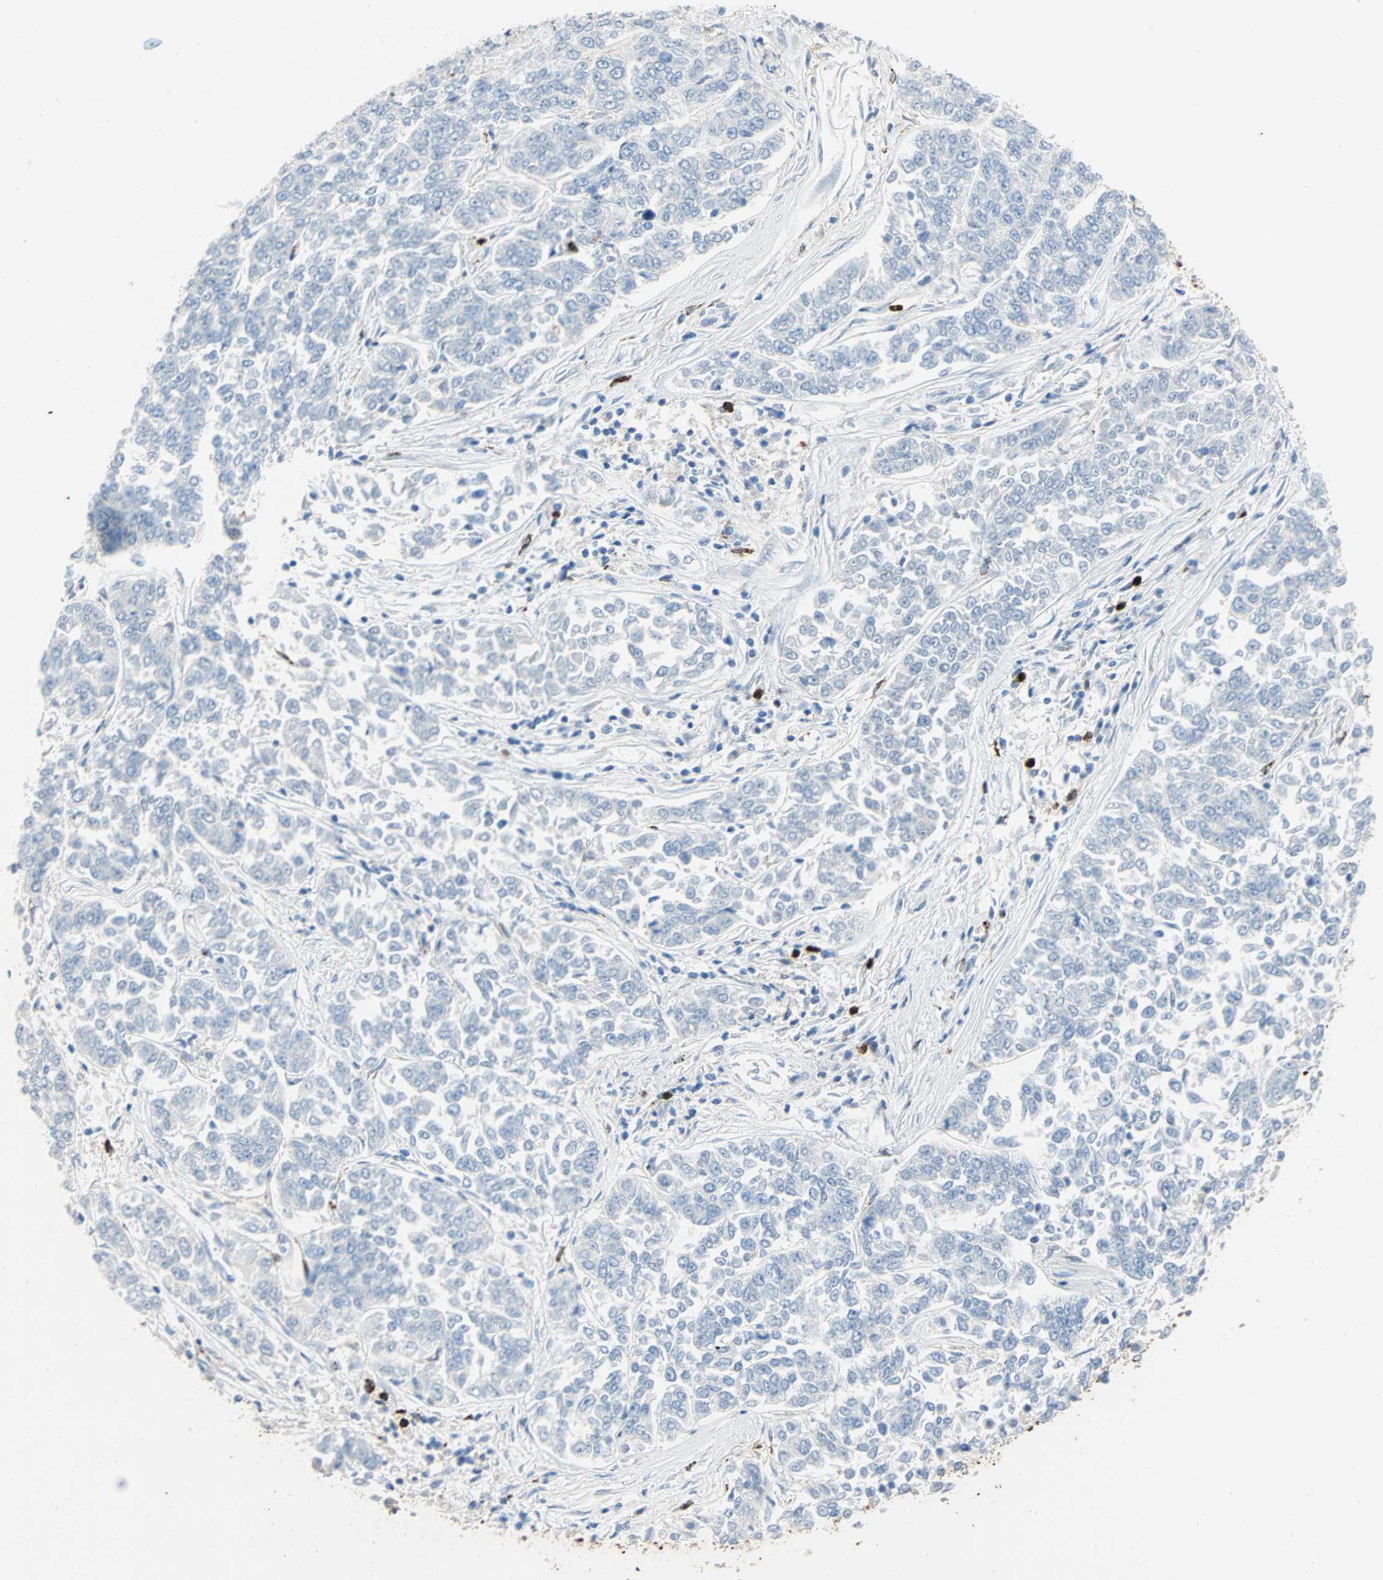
{"staining": {"intensity": "negative", "quantity": "none", "location": "none"}, "tissue": "lung cancer", "cell_type": "Tumor cells", "image_type": "cancer", "snomed": [{"axis": "morphology", "description": "Adenocarcinoma, NOS"}, {"axis": "topography", "description": "Lung"}], "caption": "Protein analysis of adenocarcinoma (lung) displays no significant positivity in tumor cells.", "gene": "CLEC4A", "patient": {"sex": "male", "age": 84}}